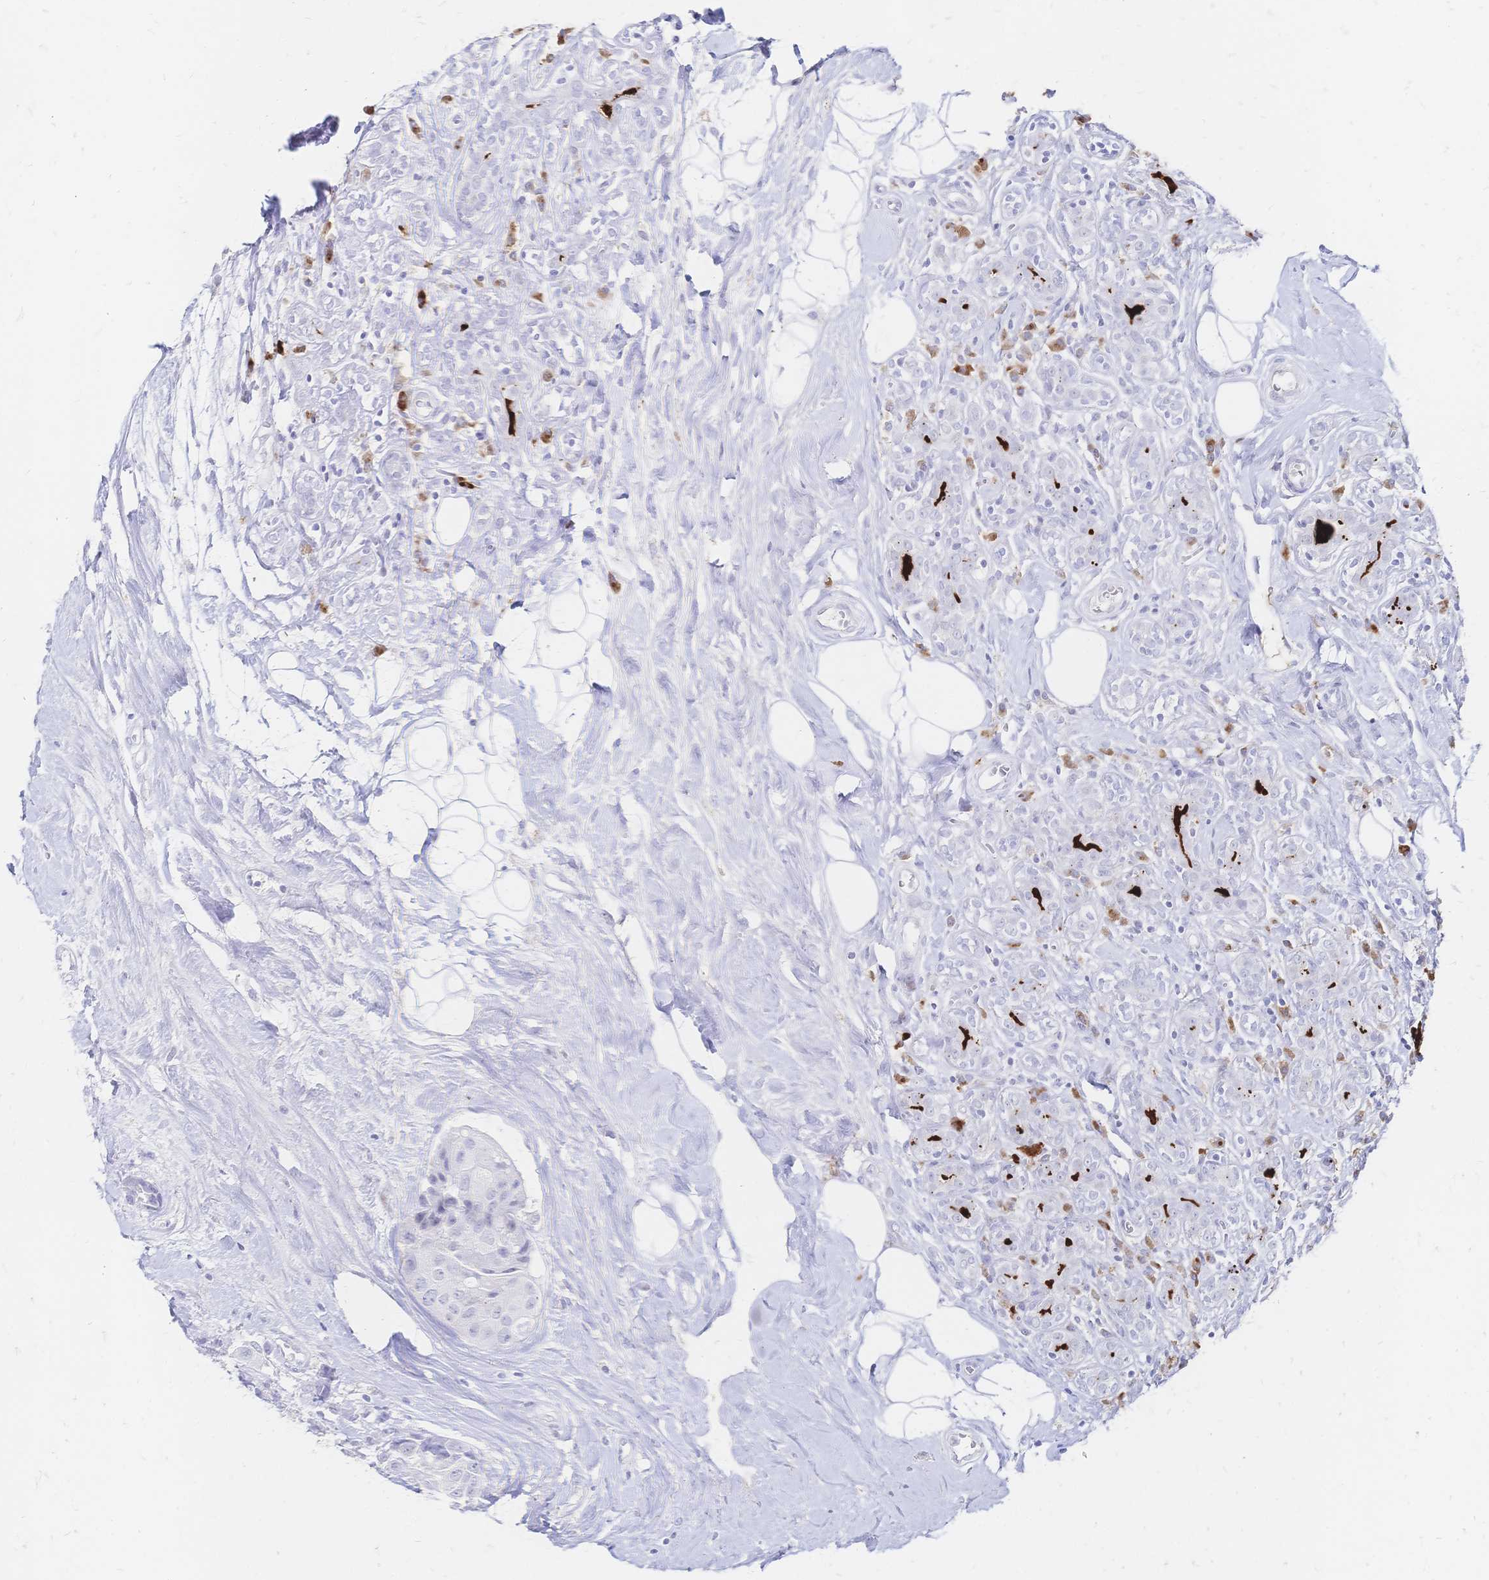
{"staining": {"intensity": "negative", "quantity": "none", "location": "none"}, "tissue": "breast cancer", "cell_type": "Tumor cells", "image_type": "cancer", "snomed": [{"axis": "morphology", "description": "Duct carcinoma"}, {"axis": "topography", "description": "Breast"}], "caption": "A high-resolution micrograph shows immunohistochemistry staining of breast infiltrating ductal carcinoma, which displays no significant positivity in tumor cells.", "gene": "PSORS1C2", "patient": {"sex": "female", "age": 43}}